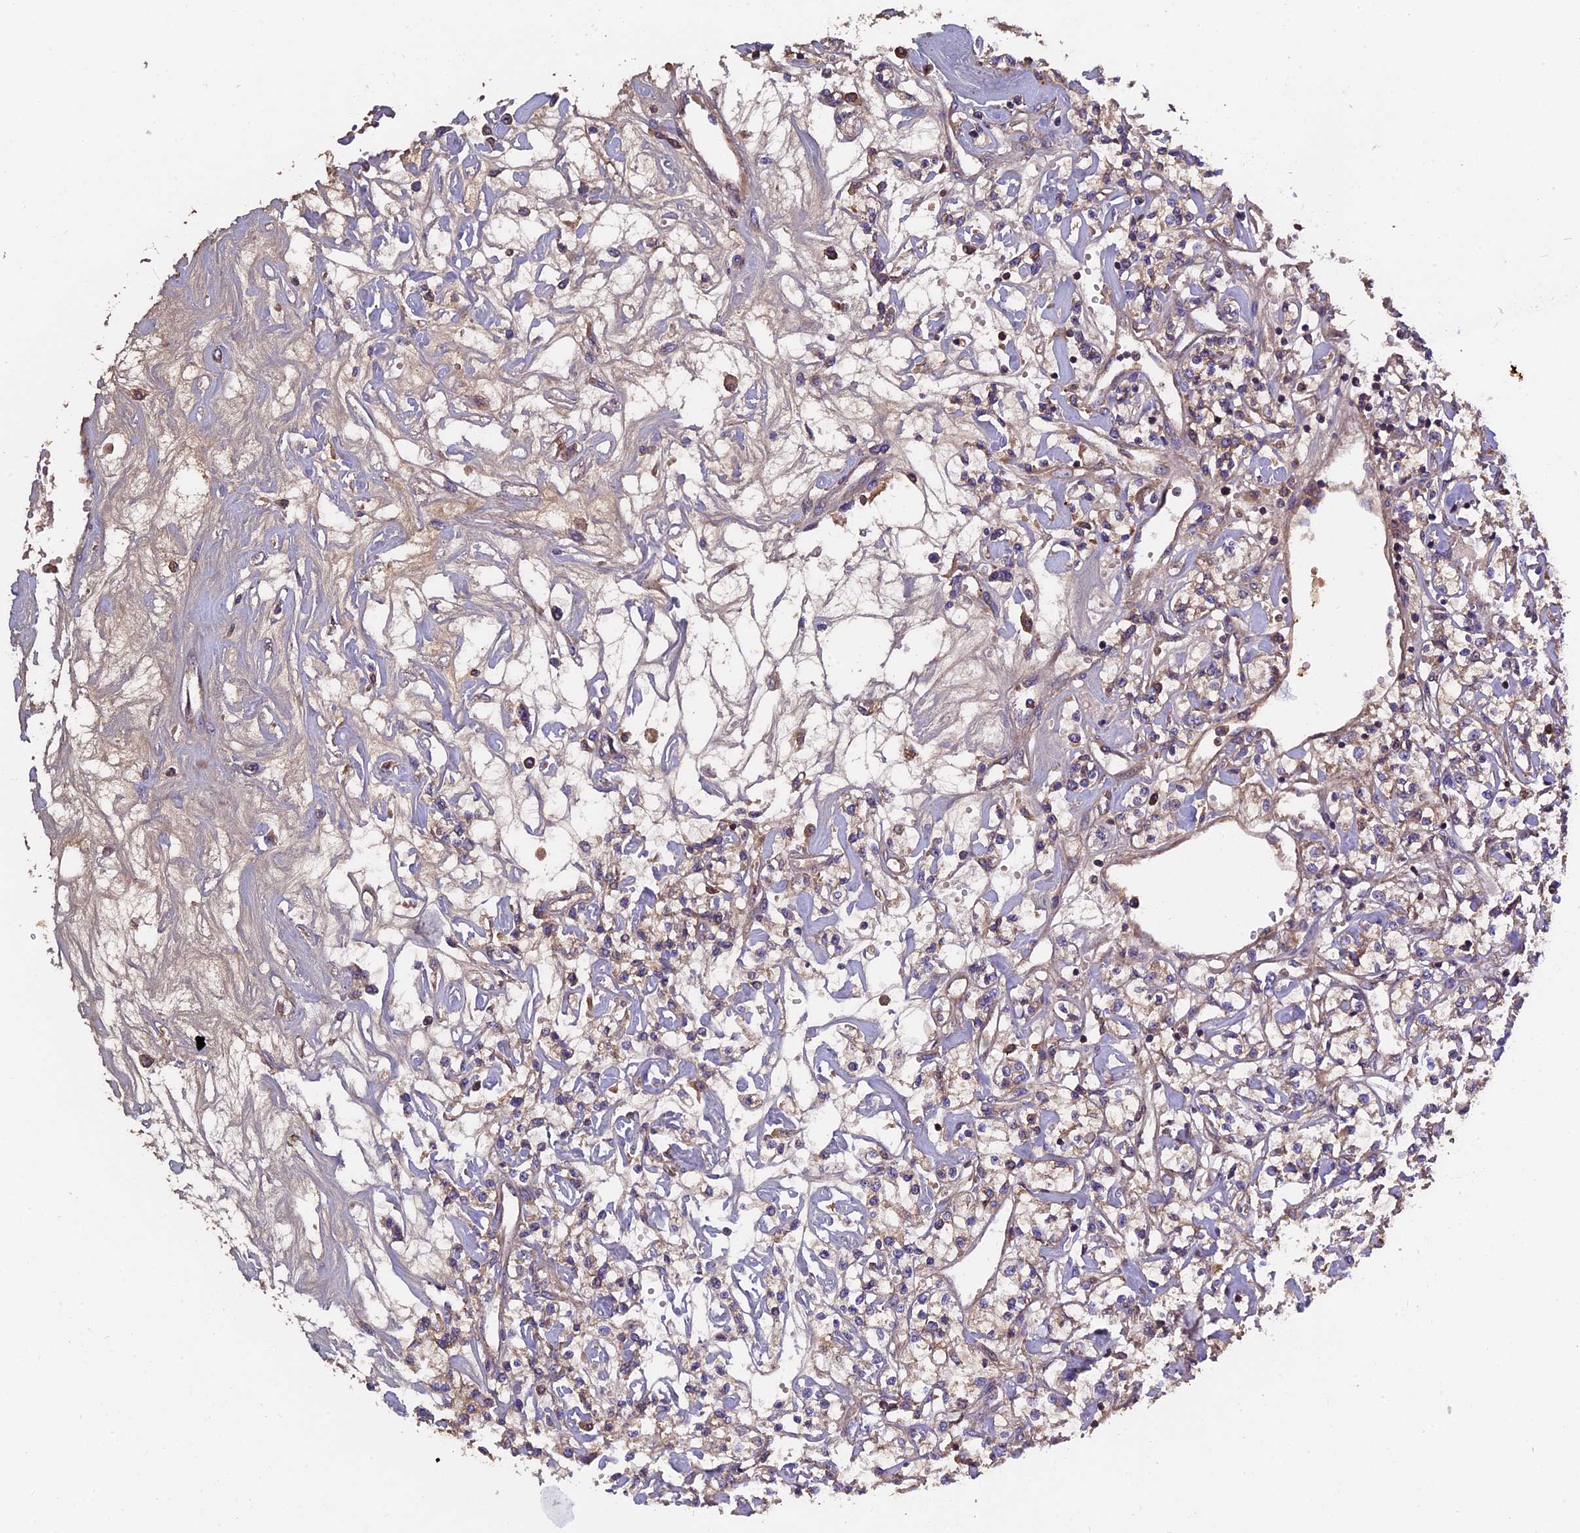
{"staining": {"intensity": "moderate", "quantity": "<25%", "location": "cytoplasmic/membranous"}, "tissue": "renal cancer", "cell_type": "Tumor cells", "image_type": "cancer", "snomed": [{"axis": "morphology", "description": "Adenocarcinoma, NOS"}, {"axis": "topography", "description": "Kidney"}], "caption": "The photomicrograph reveals immunohistochemical staining of renal adenocarcinoma. There is moderate cytoplasmic/membranous expression is present in approximately <25% of tumor cells. The staining is performed using DAB brown chromogen to label protein expression. The nuclei are counter-stained blue using hematoxylin.", "gene": "CCDC153", "patient": {"sex": "female", "age": 59}}